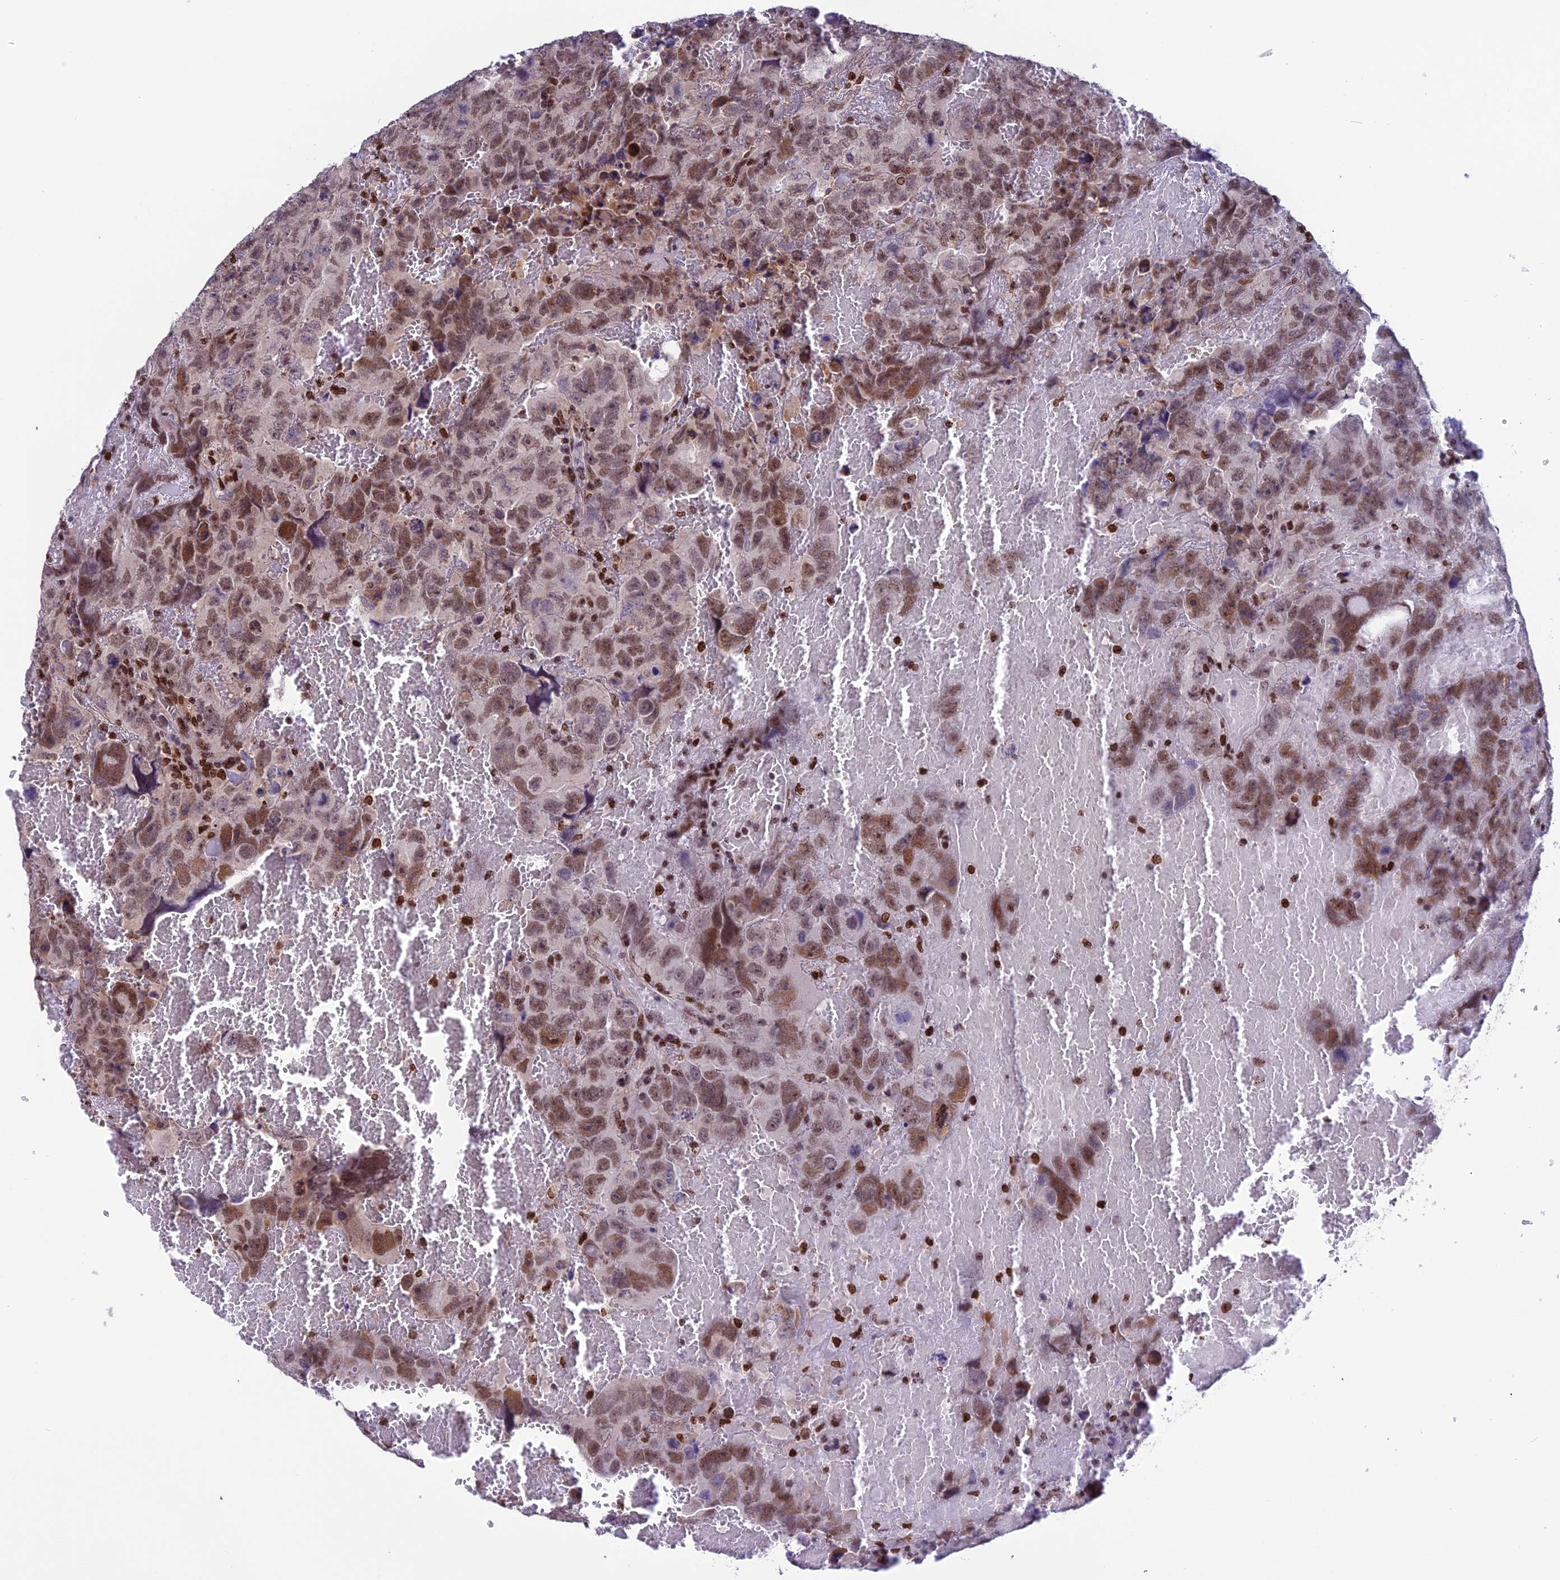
{"staining": {"intensity": "moderate", "quantity": ">75%", "location": "nuclear"}, "tissue": "testis cancer", "cell_type": "Tumor cells", "image_type": "cancer", "snomed": [{"axis": "morphology", "description": "Carcinoma, Embryonal, NOS"}, {"axis": "topography", "description": "Testis"}], "caption": "Testis embryonal carcinoma tissue reveals moderate nuclear positivity in approximately >75% of tumor cells", "gene": "MIS12", "patient": {"sex": "male", "age": 45}}